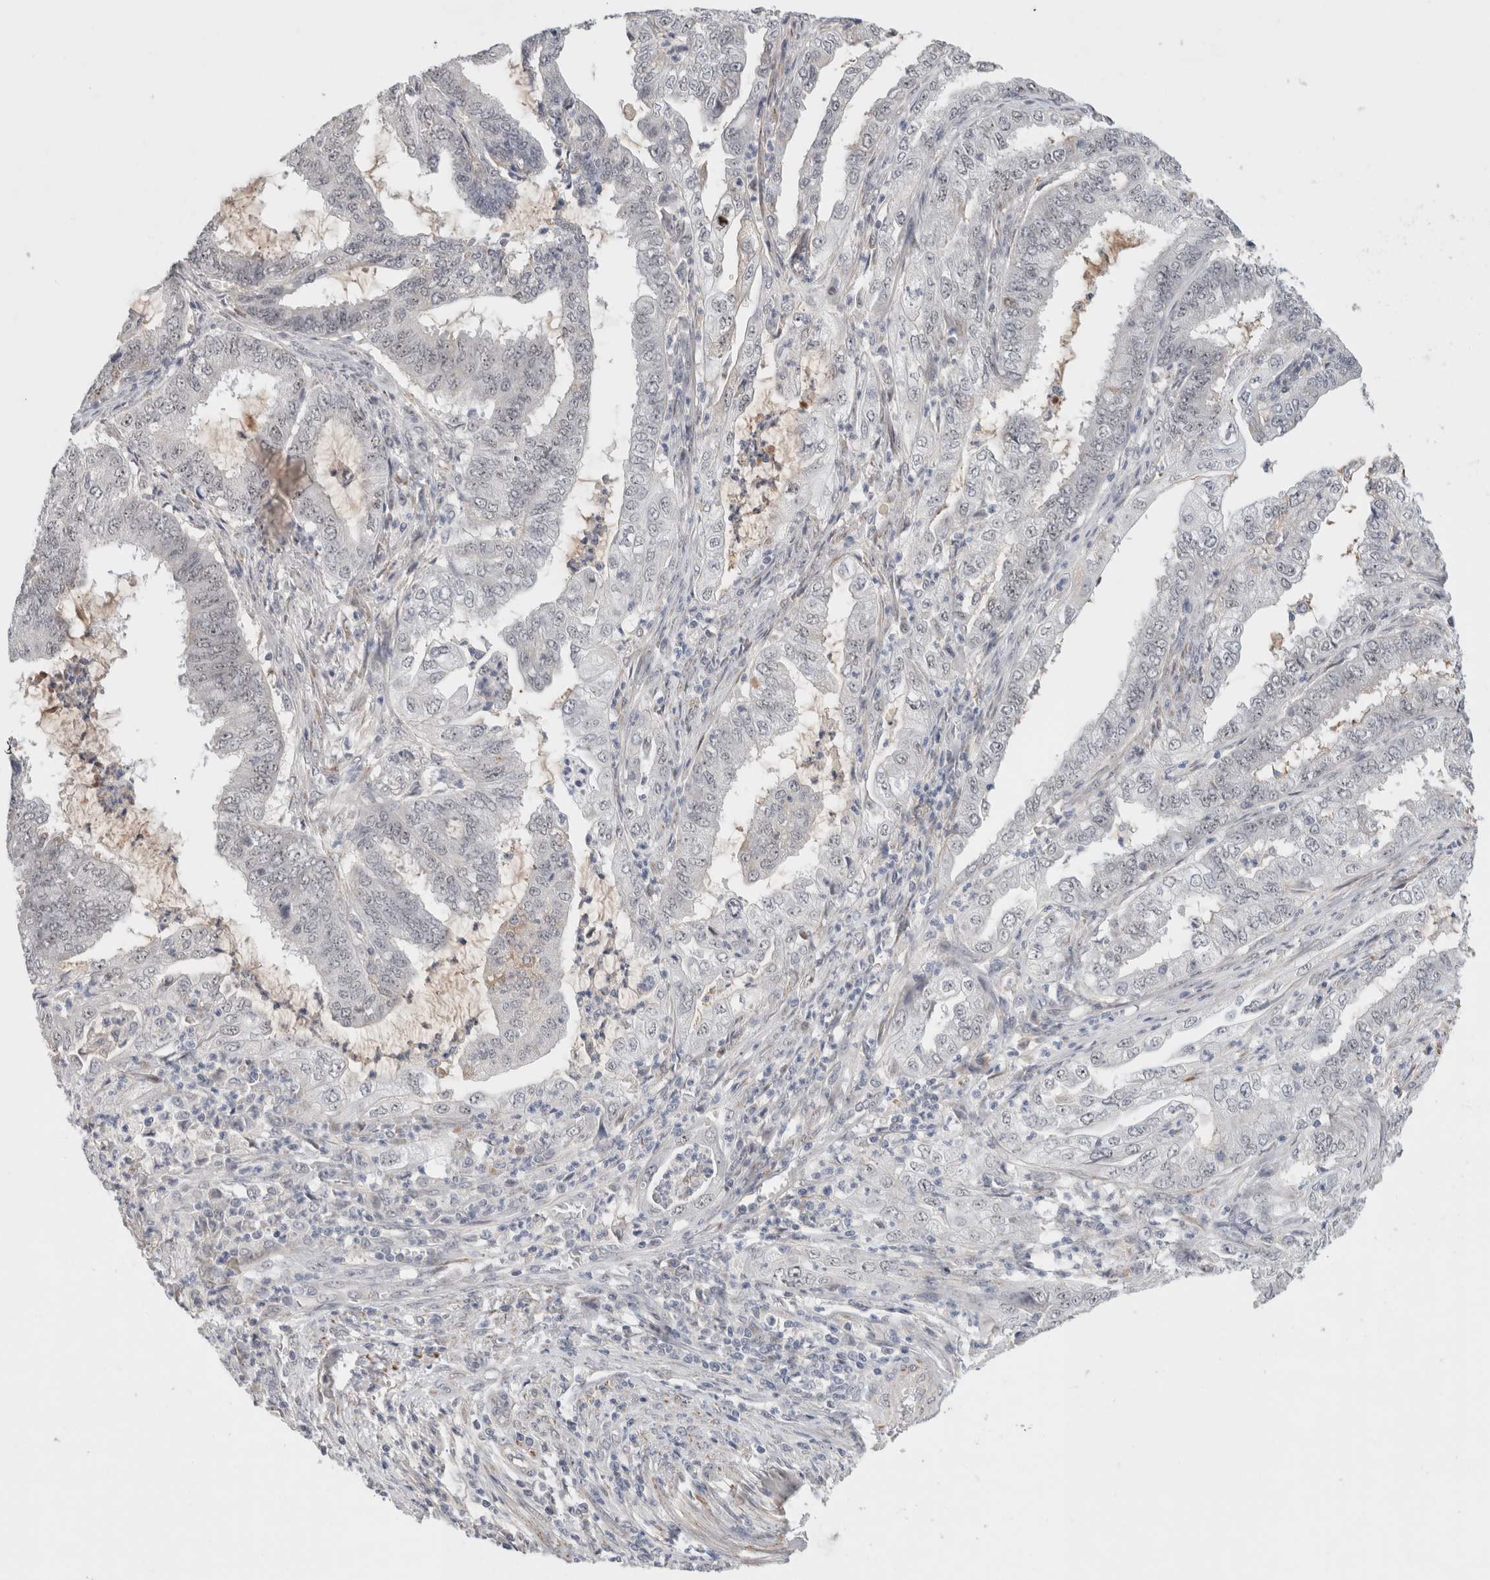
{"staining": {"intensity": "negative", "quantity": "none", "location": "none"}, "tissue": "endometrial cancer", "cell_type": "Tumor cells", "image_type": "cancer", "snomed": [{"axis": "morphology", "description": "Adenocarcinoma, NOS"}, {"axis": "topography", "description": "Endometrium"}], "caption": "Protein analysis of adenocarcinoma (endometrial) exhibits no significant expression in tumor cells.", "gene": "HCN3", "patient": {"sex": "female", "age": 51}}